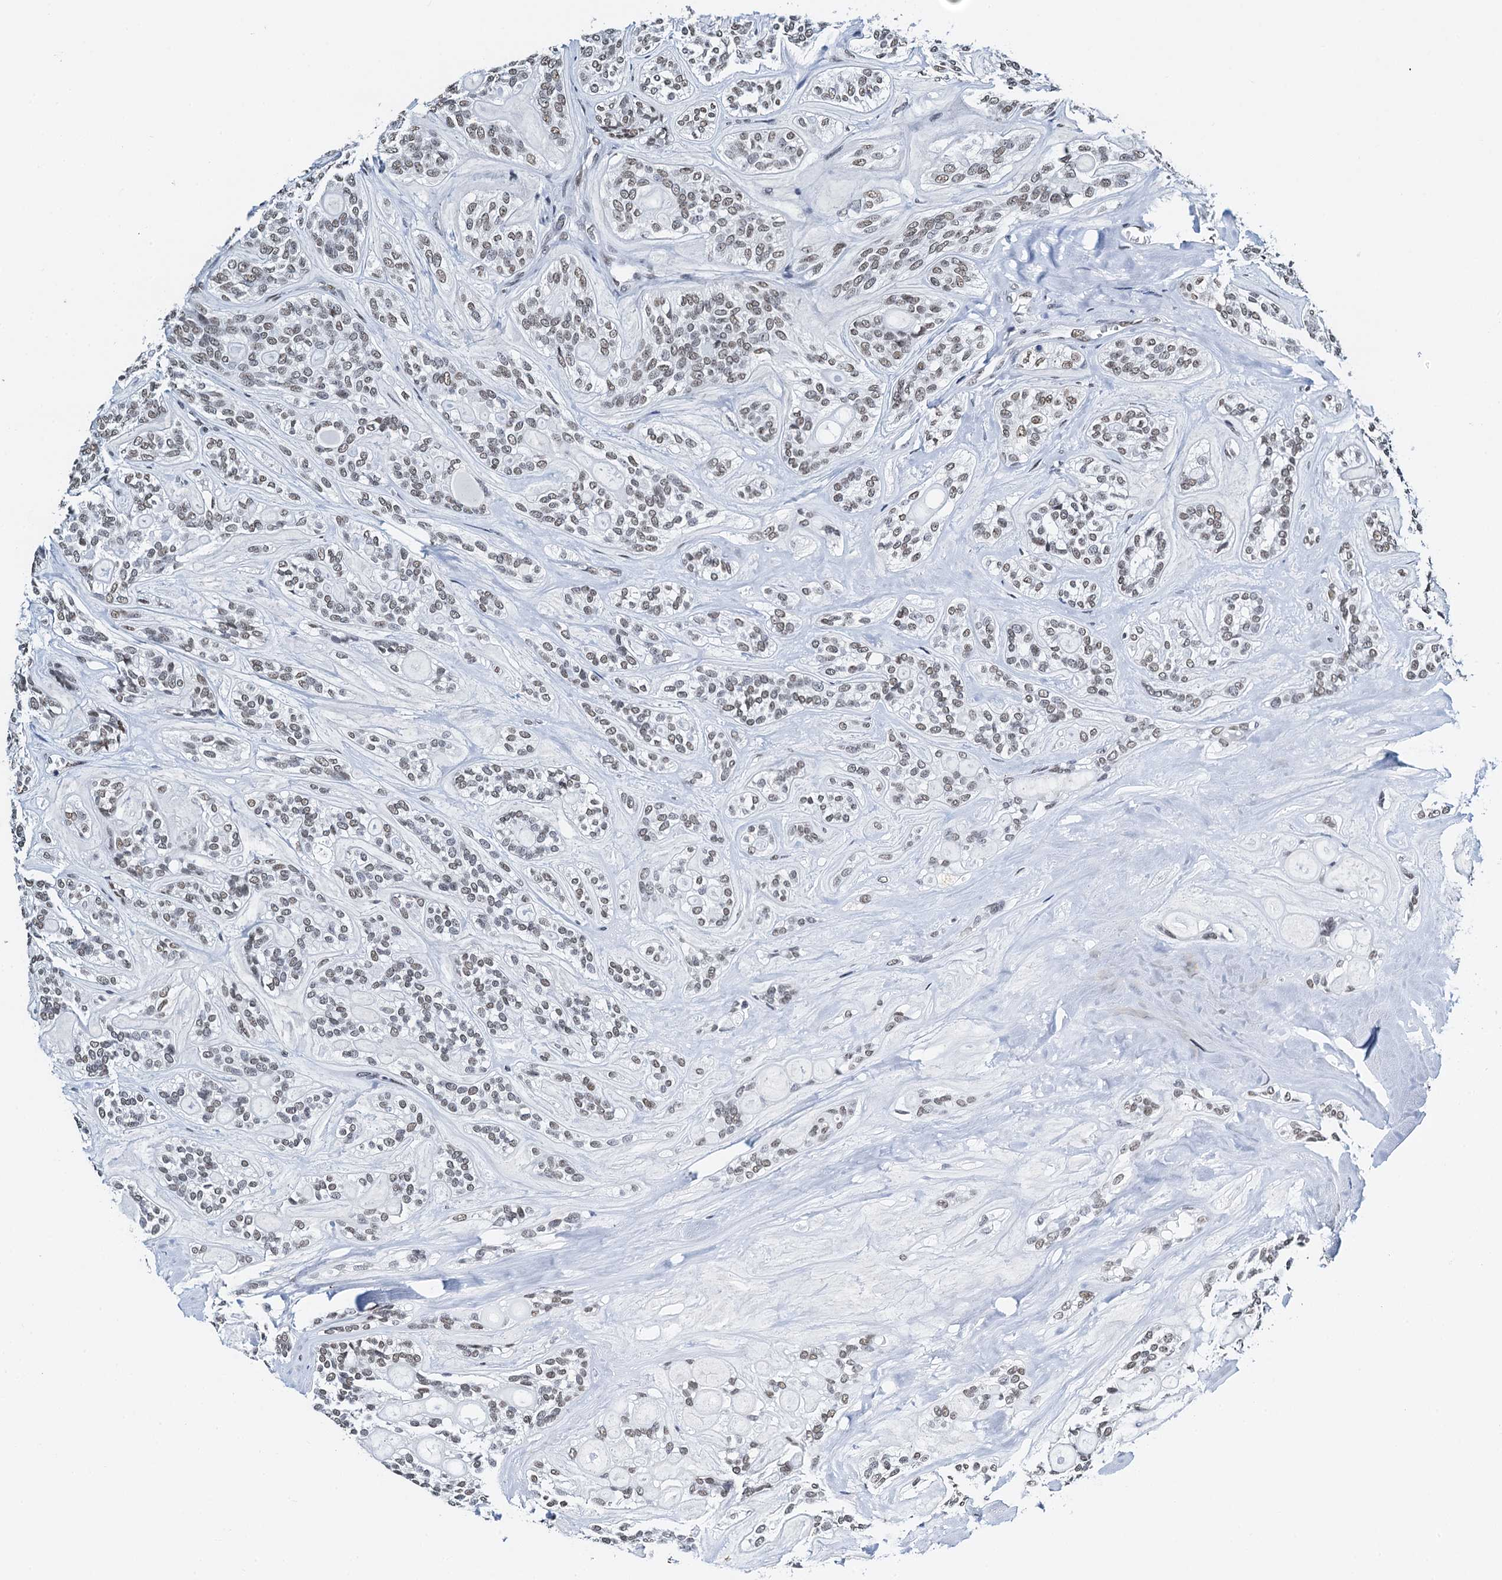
{"staining": {"intensity": "weak", "quantity": "25%-75%", "location": "nuclear"}, "tissue": "head and neck cancer", "cell_type": "Tumor cells", "image_type": "cancer", "snomed": [{"axis": "morphology", "description": "Adenocarcinoma, NOS"}, {"axis": "topography", "description": "Head-Neck"}], "caption": "Brown immunohistochemical staining in human head and neck cancer reveals weak nuclear staining in approximately 25%-75% of tumor cells.", "gene": "SLTM", "patient": {"sex": "male", "age": 66}}